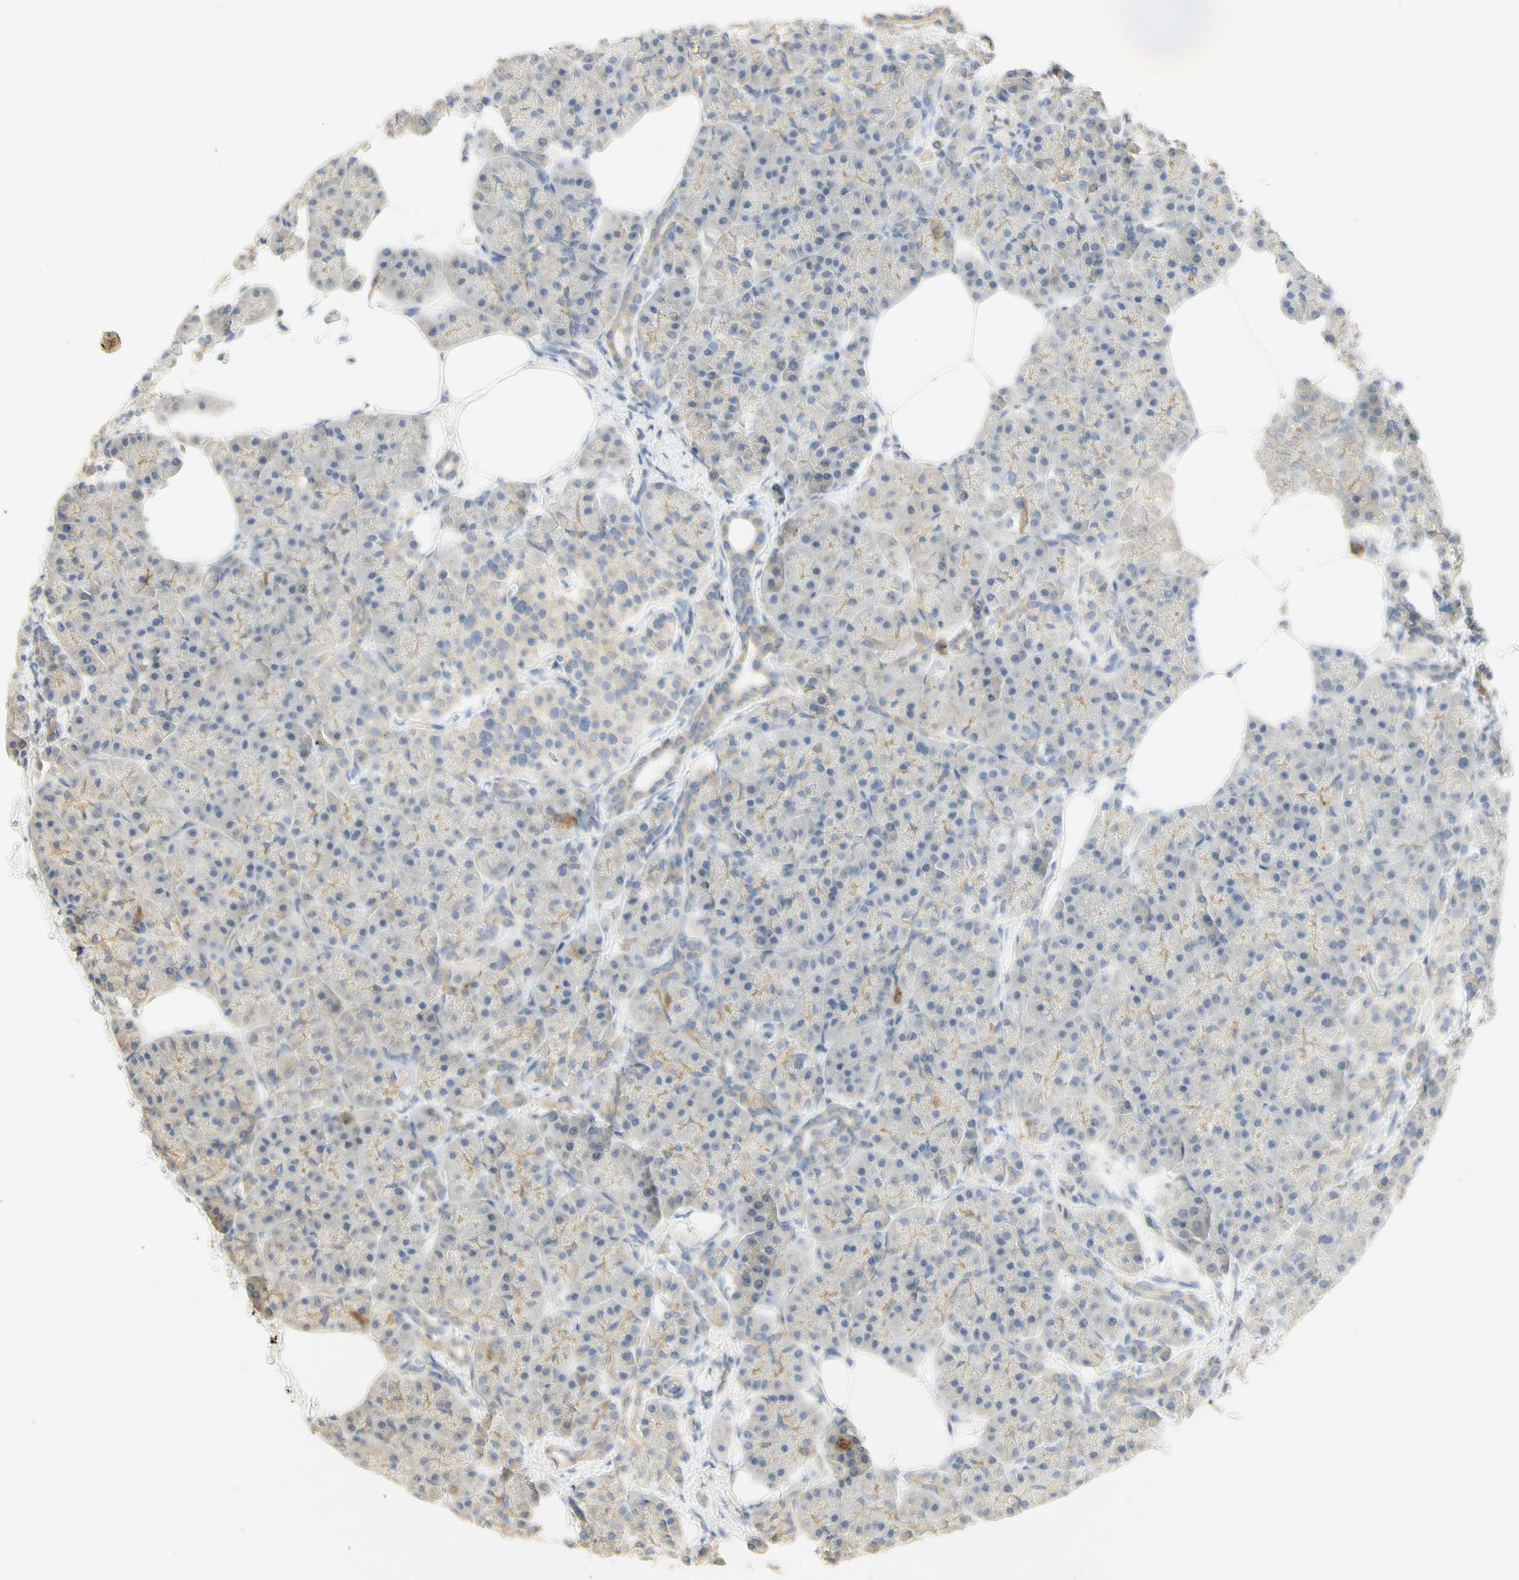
{"staining": {"intensity": "moderate", "quantity": "<25%", "location": "cytoplasmic/membranous"}, "tissue": "pancreas", "cell_type": "Exocrine glandular cells", "image_type": "normal", "snomed": [{"axis": "morphology", "description": "Normal tissue, NOS"}, {"axis": "topography", "description": "Pancreas"}], "caption": "Exocrine glandular cells demonstrate low levels of moderate cytoplasmic/membranous staining in approximately <25% of cells in benign pancreas.", "gene": "KIF11", "patient": {"sex": "female", "age": 70}}